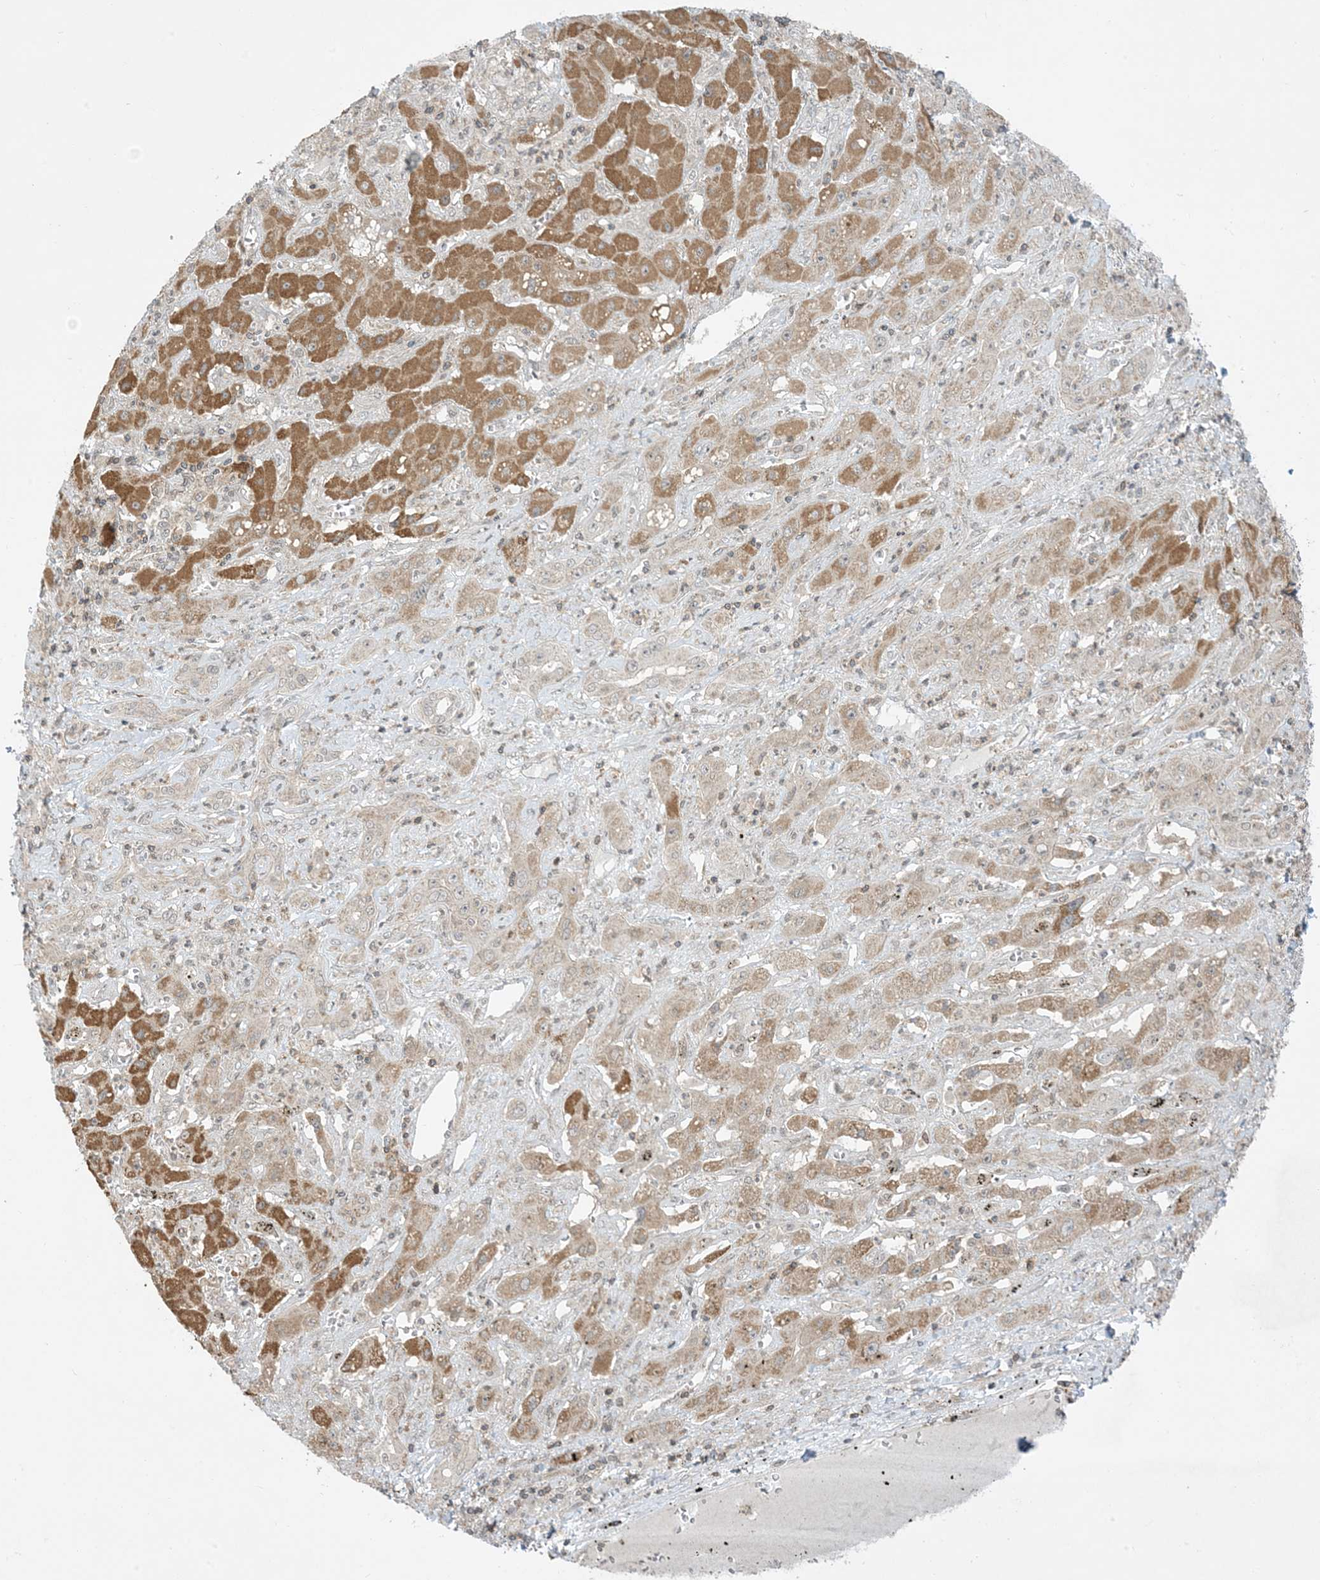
{"staining": {"intensity": "strong", "quantity": "25%-75%", "location": "cytoplasmic/membranous"}, "tissue": "liver cancer", "cell_type": "Tumor cells", "image_type": "cancer", "snomed": [{"axis": "morphology", "description": "Cholangiocarcinoma"}, {"axis": "topography", "description": "Liver"}], "caption": "The photomicrograph reveals immunohistochemical staining of cholangiocarcinoma (liver). There is strong cytoplasmic/membranous staining is appreciated in approximately 25%-75% of tumor cells. (Stains: DAB in brown, nuclei in blue, Microscopy: brightfield microscopy at high magnification).", "gene": "PHLDB2", "patient": {"sex": "male", "age": 67}}